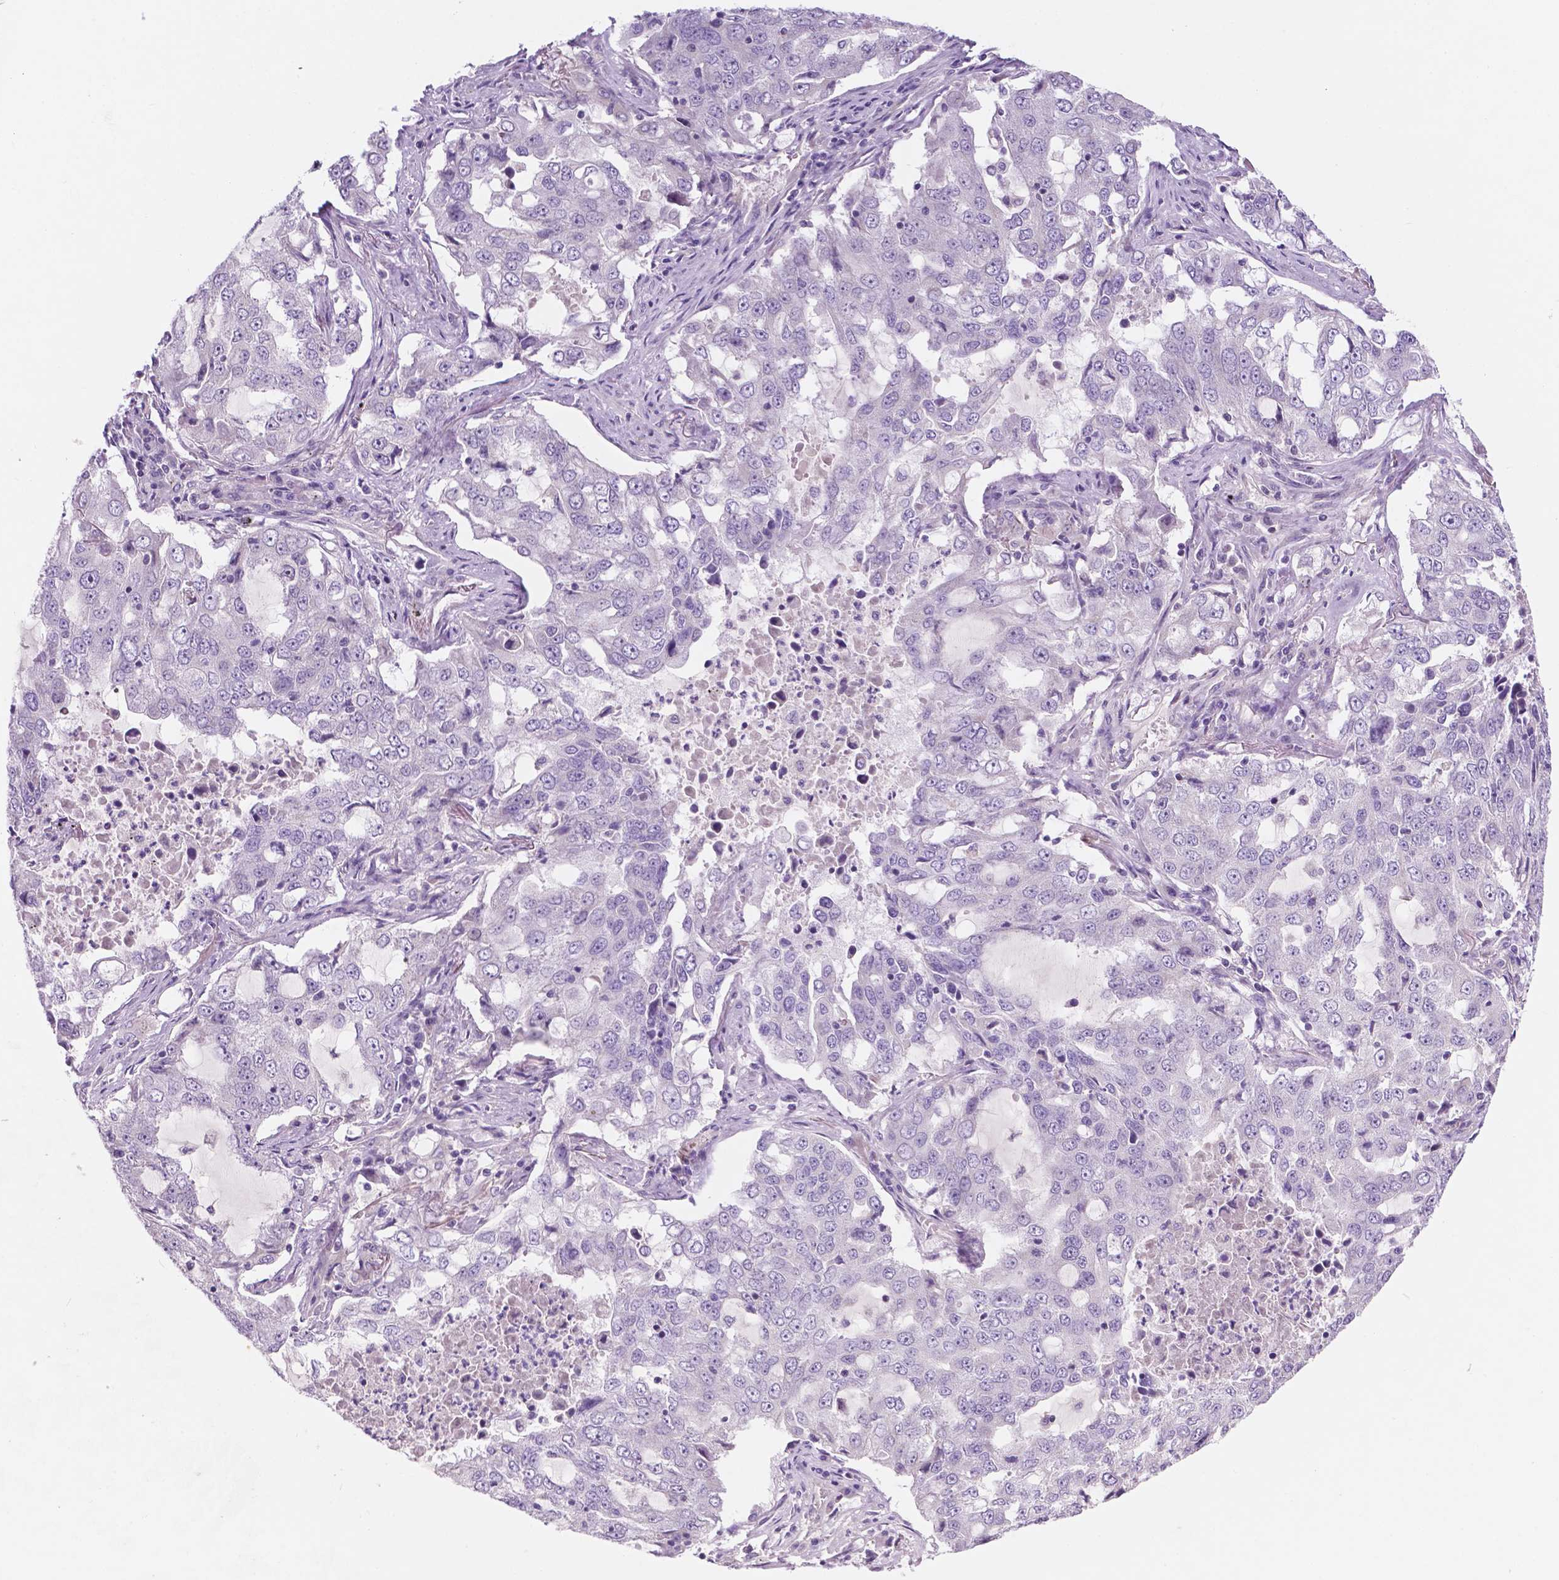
{"staining": {"intensity": "negative", "quantity": "none", "location": "none"}, "tissue": "lung cancer", "cell_type": "Tumor cells", "image_type": "cancer", "snomed": [{"axis": "morphology", "description": "Adenocarcinoma, NOS"}, {"axis": "topography", "description": "Lung"}], "caption": "A high-resolution micrograph shows immunohistochemistry staining of lung adenocarcinoma, which exhibits no significant positivity in tumor cells.", "gene": "FAM50B", "patient": {"sex": "female", "age": 61}}